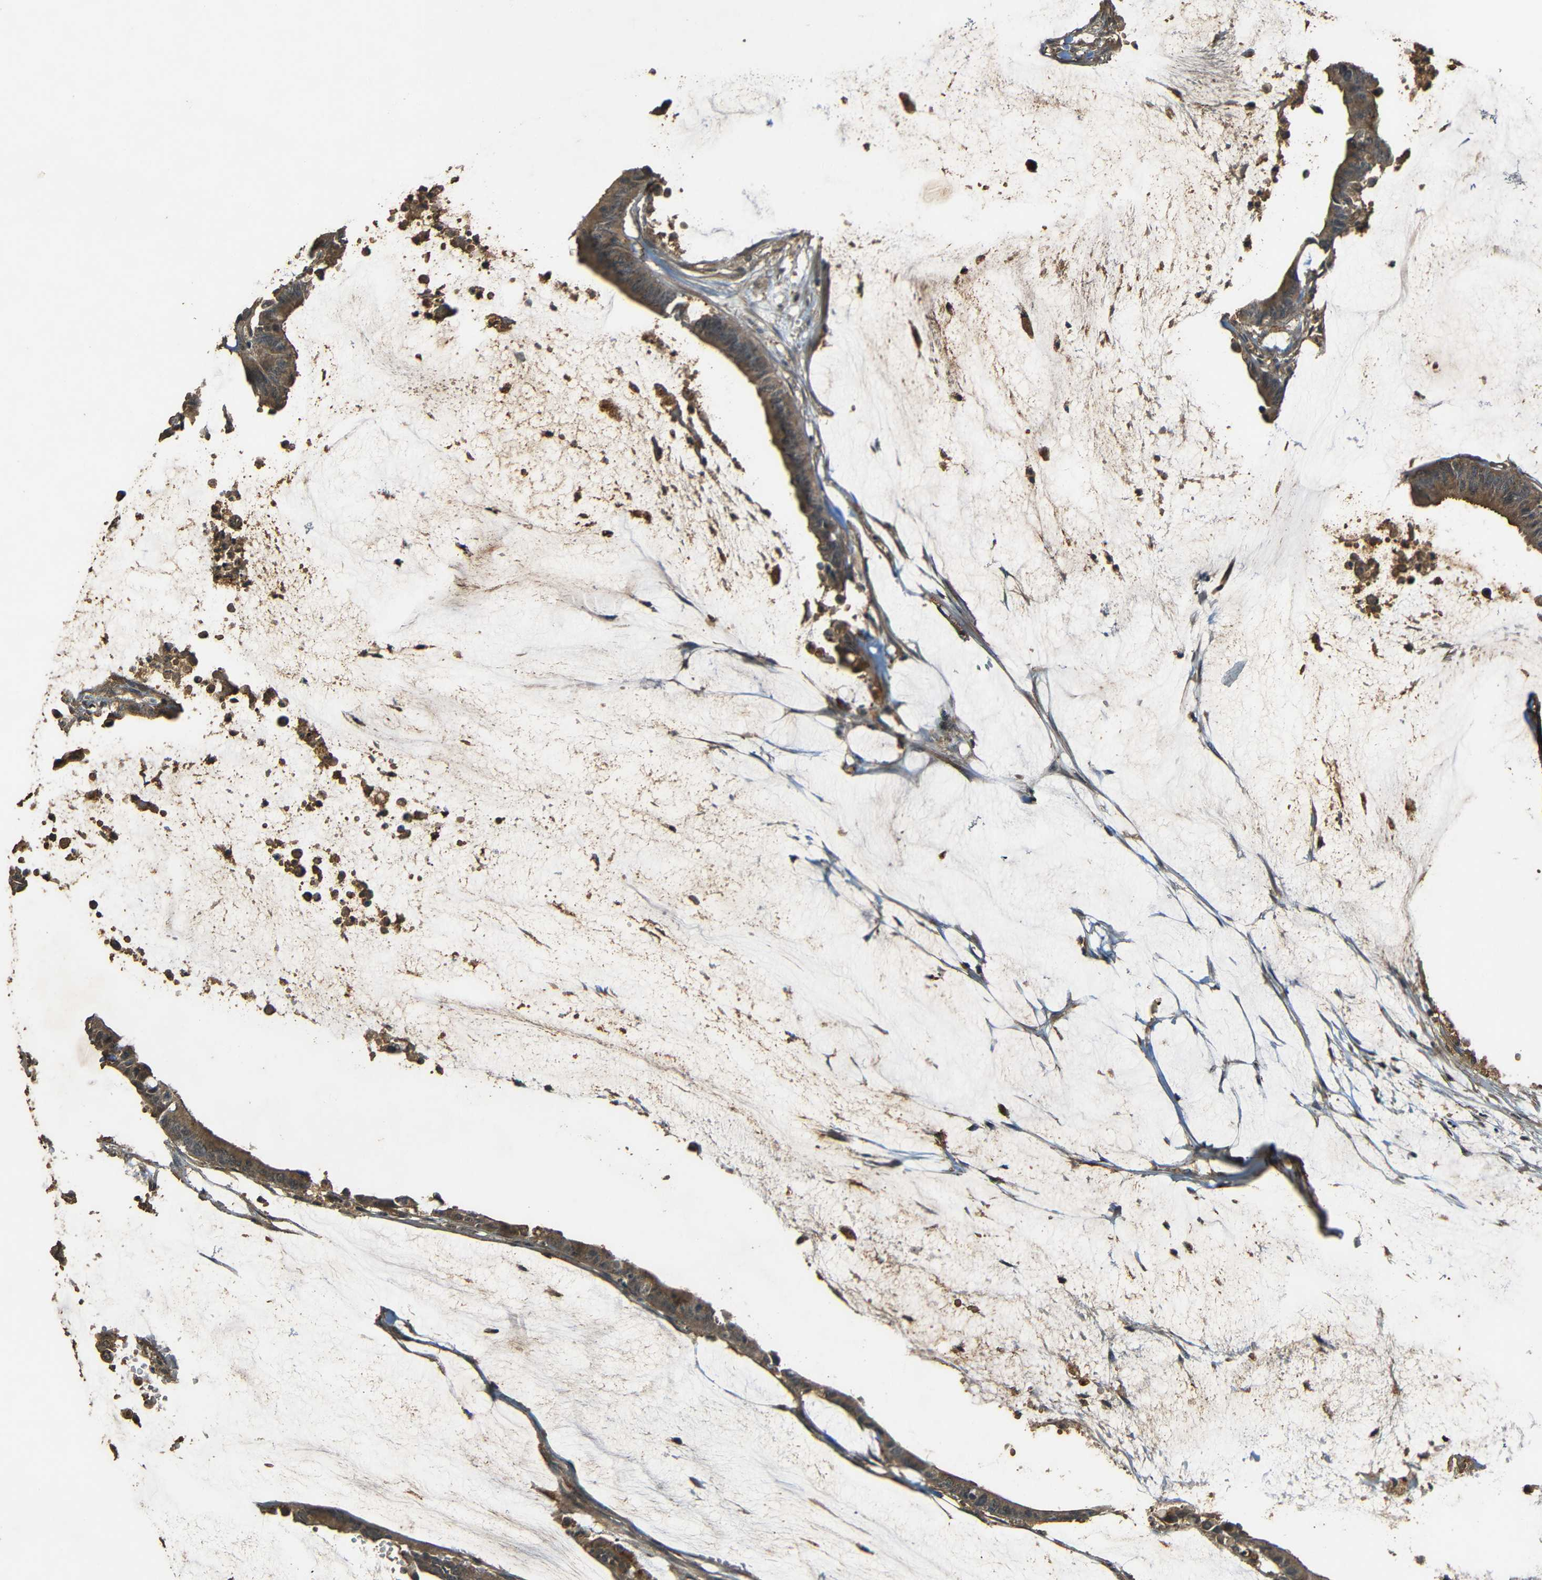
{"staining": {"intensity": "moderate", "quantity": ">75%", "location": "cytoplasmic/membranous"}, "tissue": "colorectal cancer", "cell_type": "Tumor cells", "image_type": "cancer", "snomed": [{"axis": "morphology", "description": "Adenocarcinoma, NOS"}, {"axis": "topography", "description": "Rectum"}], "caption": "Moderate cytoplasmic/membranous expression for a protein is appreciated in approximately >75% of tumor cells of colorectal adenocarcinoma using immunohistochemistry.", "gene": "PDE5A", "patient": {"sex": "female", "age": 66}}